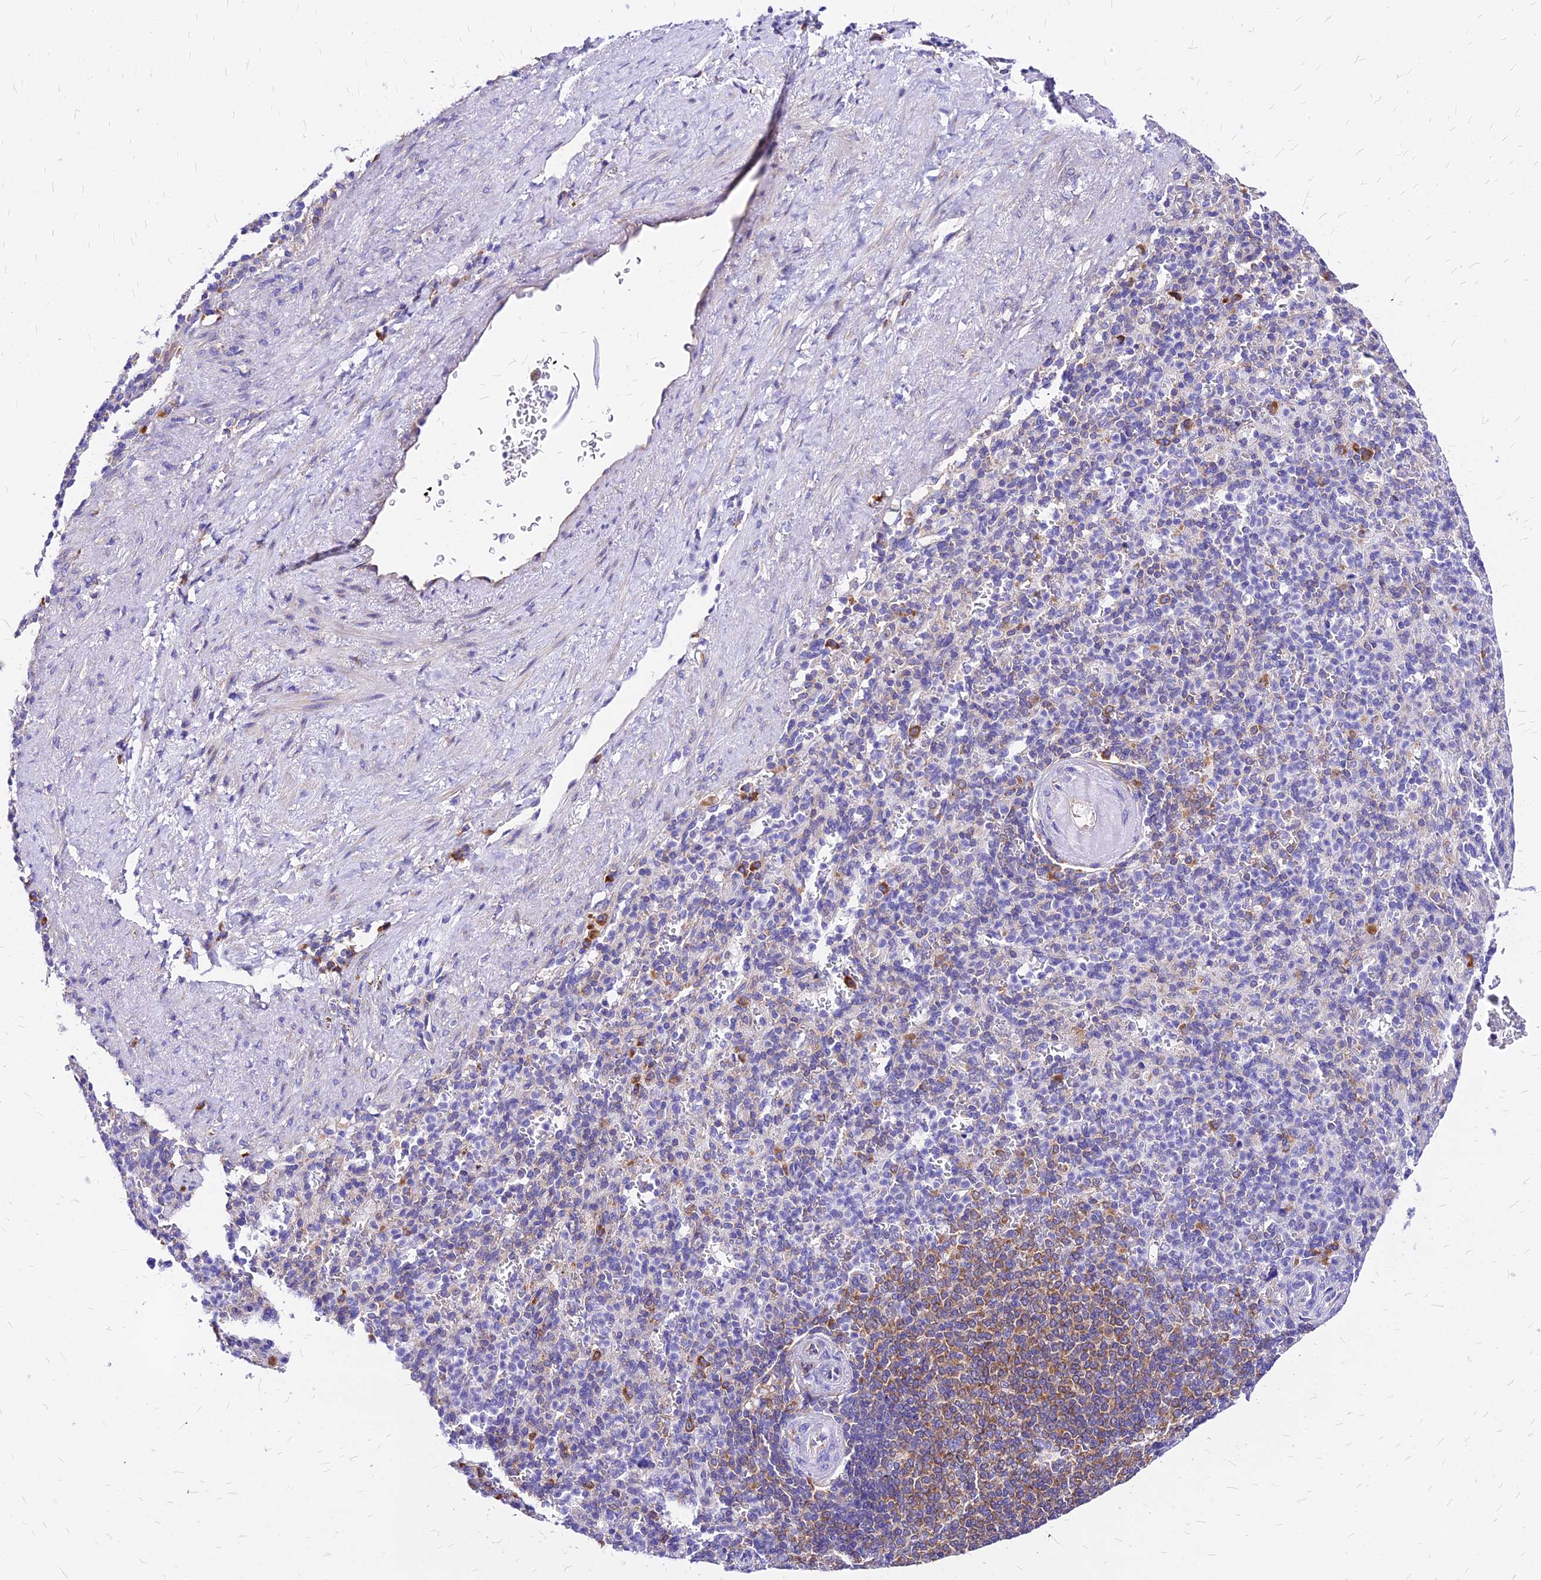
{"staining": {"intensity": "moderate", "quantity": "<25%", "location": "cytoplasmic/membranous"}, "tissue": "spleen", "cell_type": "Cells in red pulp", "image_type": "normal", "snomed": [{"axis": "morphology", "description": "Normal tissue, NOS"}, {"axis": "topography", "description": "Spleen"}], "caption": "Protein expression analysis of benign human spleen reveals moderate cytoplasmic/membranous expression in about <25% of cells in red pulp. The staining was performed using DAB (3,3'-diaminobenzidine) to visualize the protein expression in brown, while the nuclei were stained in blue with hematoxylin (Magnification: 20x).", "gene": "RPL19", "patient": {"sex": "female", "age": 74}}